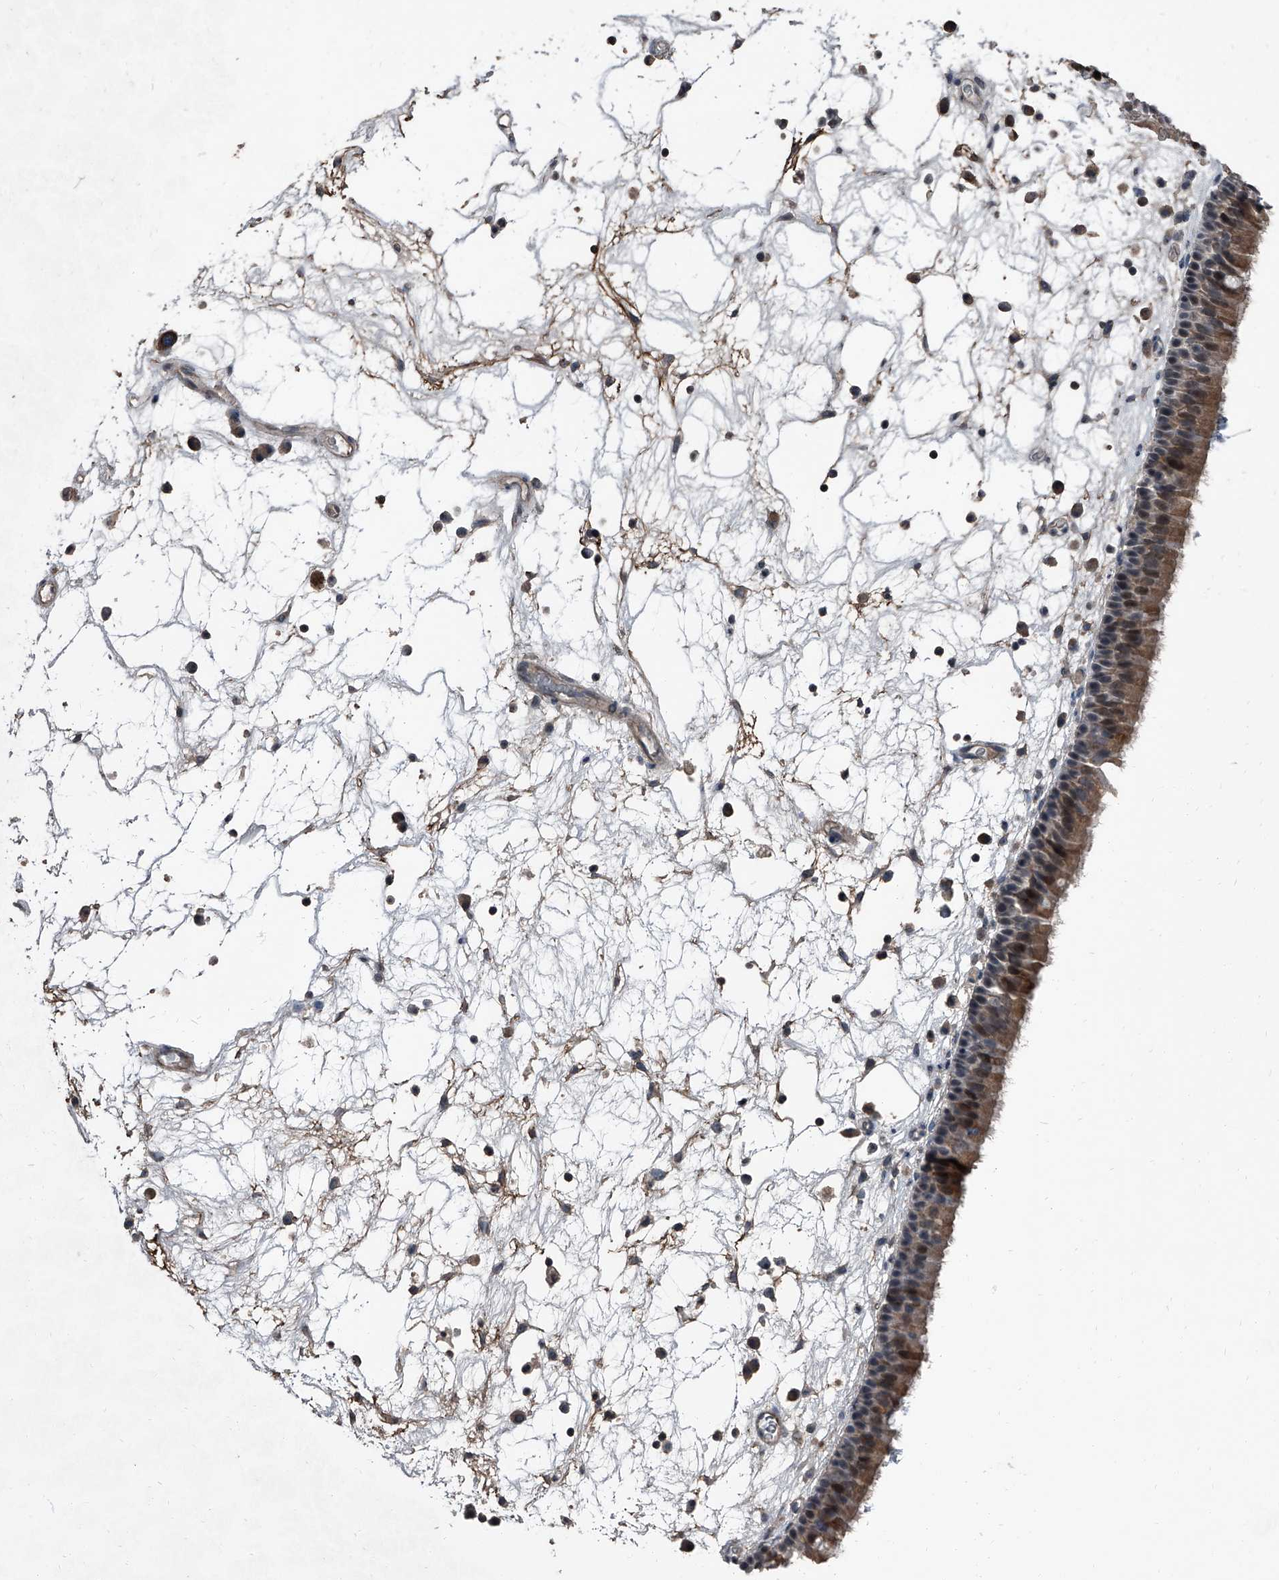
{"staining": {"intensity": "moderate", "quantity": ">75%", "location": "cytoplasmic/membranous"}, "tissue": "nasopharynx", "cell_type": "Respiratory epithelial cells", "image_type": "normal", "snomed": [{"axis": "morphology", "description": "Normal tissue, NOS"}, {"axis": "morphology", "description": "Inflammation, NOS"}, {"axis": "morphology", "description": "Malignant melanoma, Metastatic site"}, {"axis": "topography", "description": "Nasopharynx"}], "caption": "Immunohistochemical staining of normal human nasopharynx displays >75% levels of moderate cytoplasmic/membranous protein positivity in about >75% of respiratory epithelial cells. (Brightfield microscopy of DAB IHC at high magnification).", "gene": "OARD1", "patient": {"sex": "male", "age": 70}}